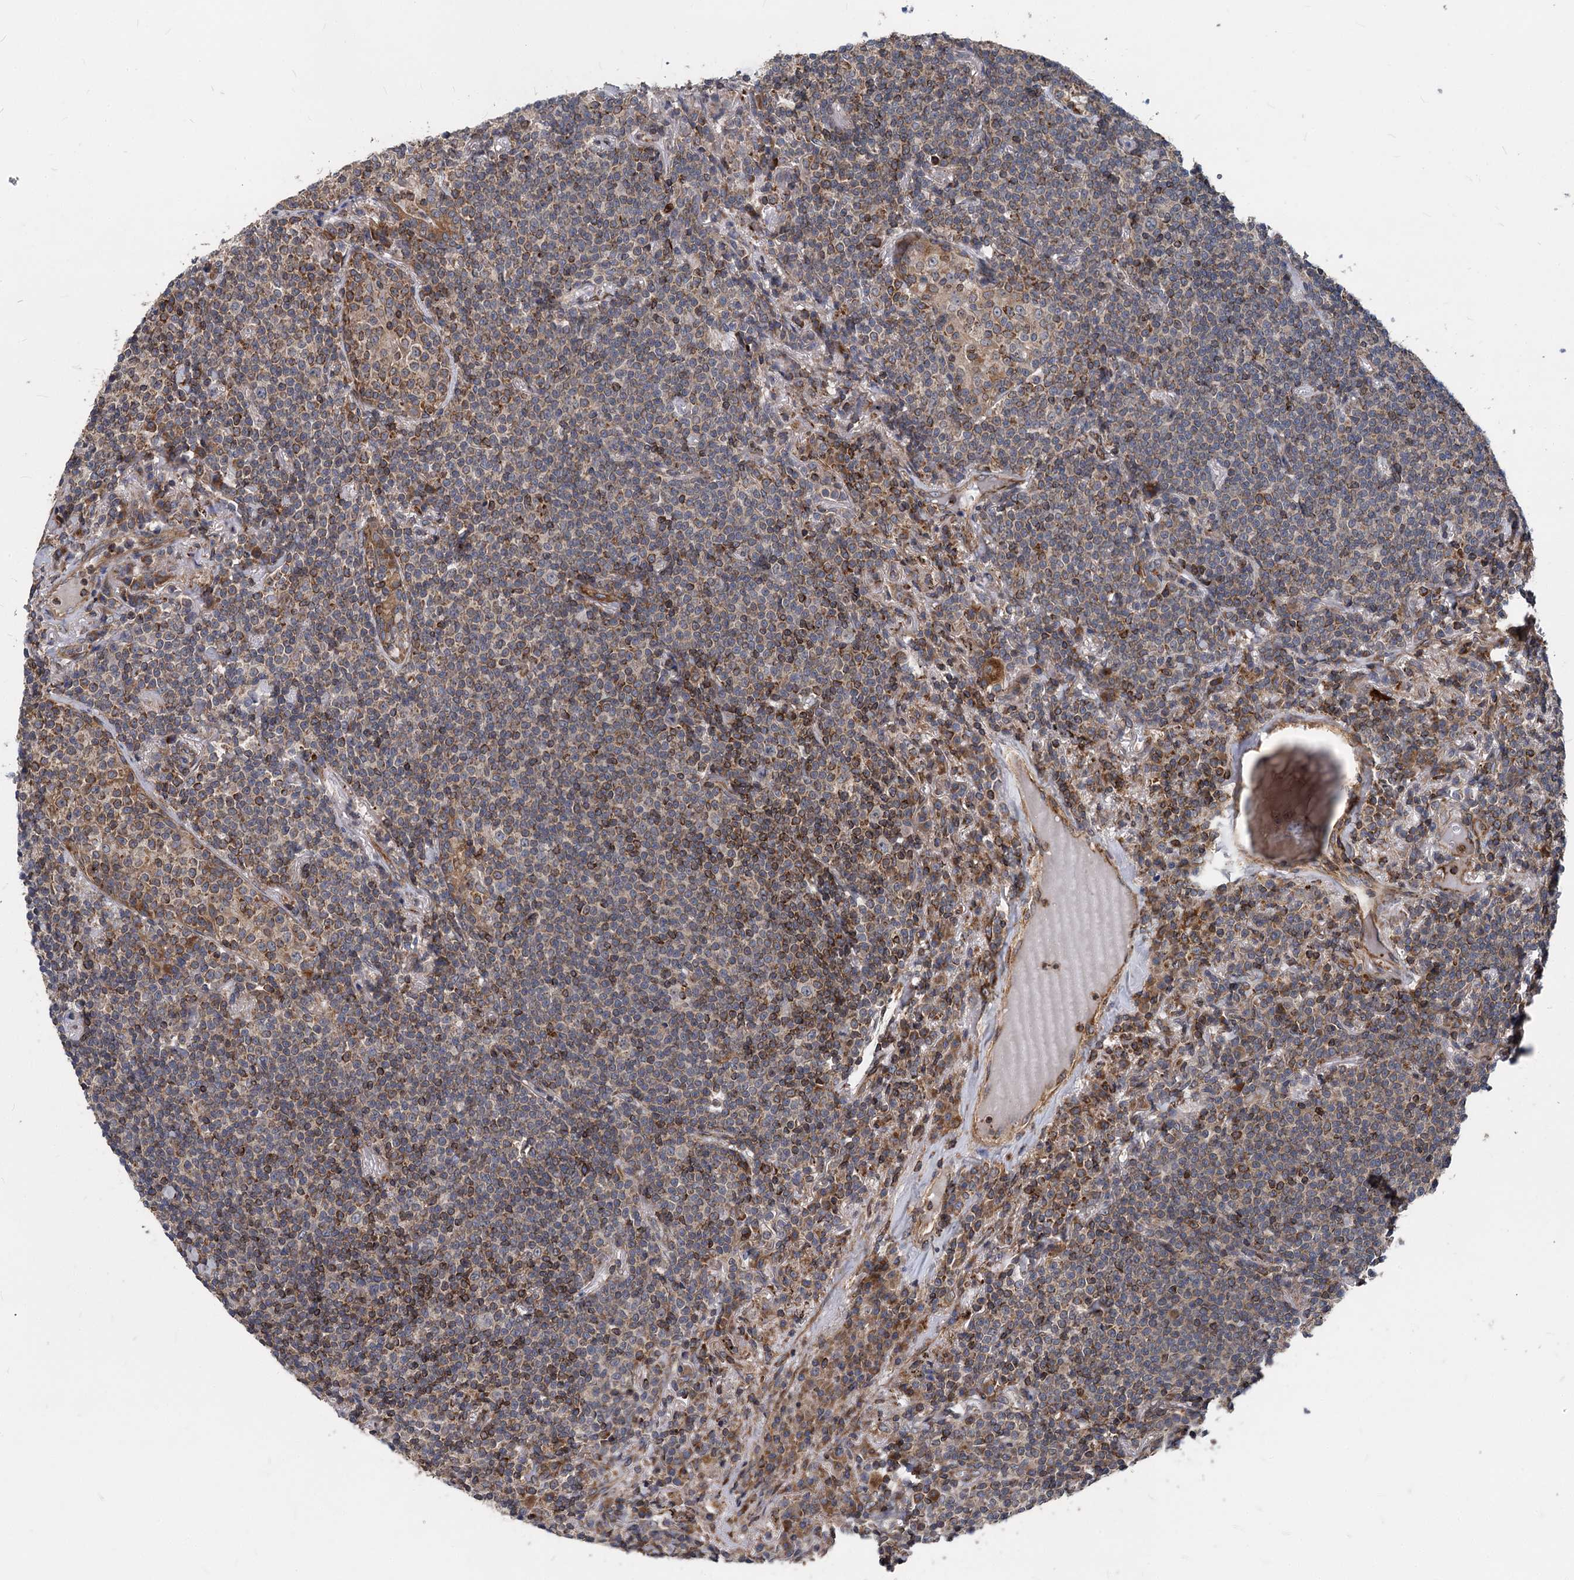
{"staining": {"intensity": "strong", "quantity": "<25%", "location": "cytoplasmic/membranous"}, "tissue": "lymphoma", "cell_type": "Tumor cells", "image_type": "cancer", "snomed": [{"axis": "morphology", "description": "Malignant lymphoma, non-Hodgkin's type, Low grade"}, {"axis": "topography", "description": "Lung"}], "caption": "Immunohistochemistry (IHC) image of neoplastic tissue: human lymphoma stained using immunohistochemistry shows medium levels of strong protein expression localized specifically in the cytoplasmic/membranous of tumor cells, appearing as a cytoplasmic/membranous brown color.", "gene": "STIM1", "patient": {"sex": "female", "age": 71}}